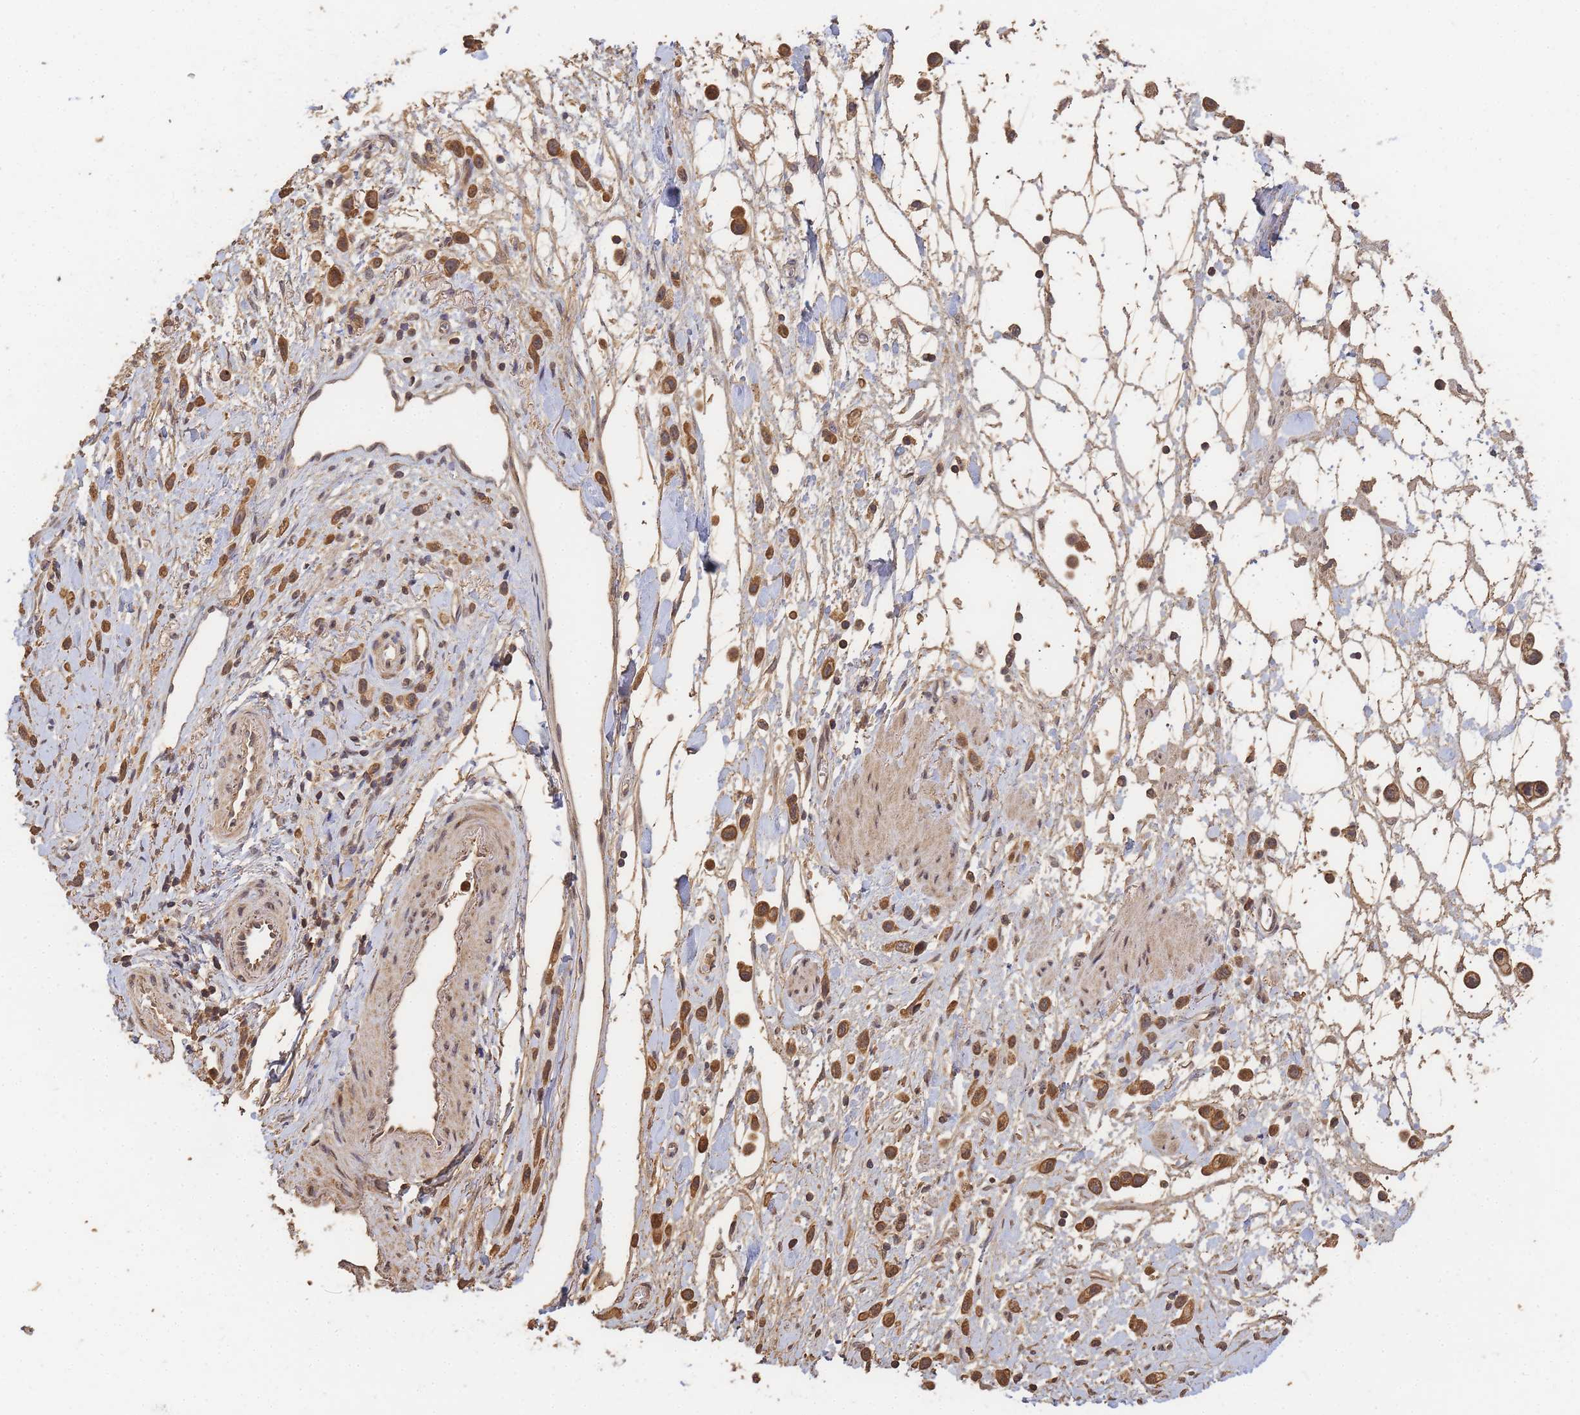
{"staining": {"intensity": "moderate", "quantity": ">75%", "location": "cytoplasmic/membranous"}, "tissue": "stomach cancer", "cell_type": "Tumor cells", "image_type": "cancer", "snomed": [{"axis": "morphology", "description": "Adenocarcinoma, NOS"}, {"axis": "topography", "description": "Stomach"}], "caption": "The micrograph reveals immunohistochemical staining of stomach cancer. There is moderate cytoplasmic/membranous staining is appreciated in about >75% of tumor cells.", "gene": "ALKBH1", "patient": {"sex": "female", "age": 65}}